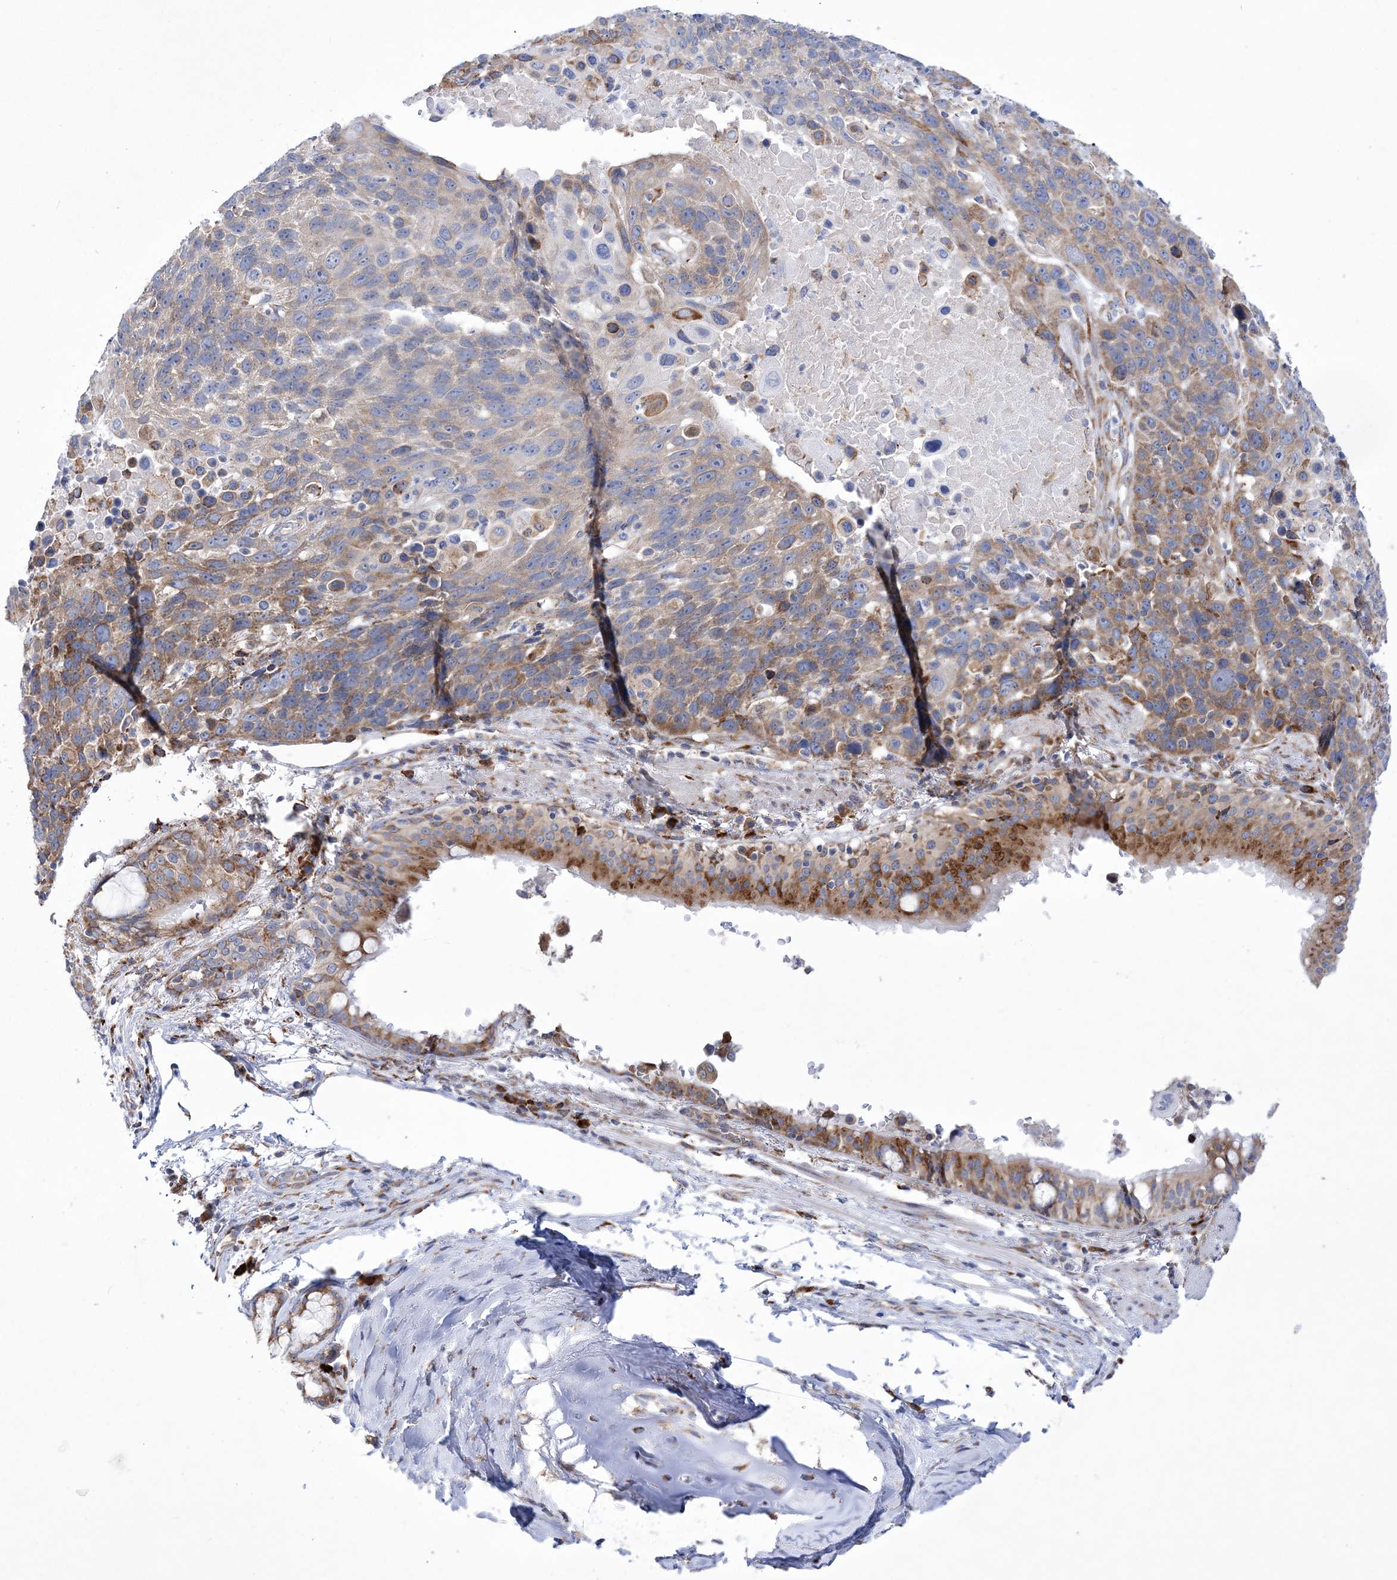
{"staining": {"intensity": "moderate", "quantity": "<25%", "location": "cytoplasmic/membranous"}, "tissue": "lung cancer", "cell_type": "Tumor cells", "image_type": "cancer", "snomed": [{"axis": "morphology", "description": "Squamous cell carcinoma, NOS"}, {"axis": "topography", "description": "Lung"}], "caption": "IHC histopathology image of neoplastic tissue: human squamous cell carcinoma (lung) stained using immunohistochemistry shows low levels of moderate protein expression localized specifically in the cytoplasmic/membranous of tumor cells, appearing as a cytoplasmic/membranous brown color.", "gene": "MED31", "patient": {"sex": "male", "age": 66}}